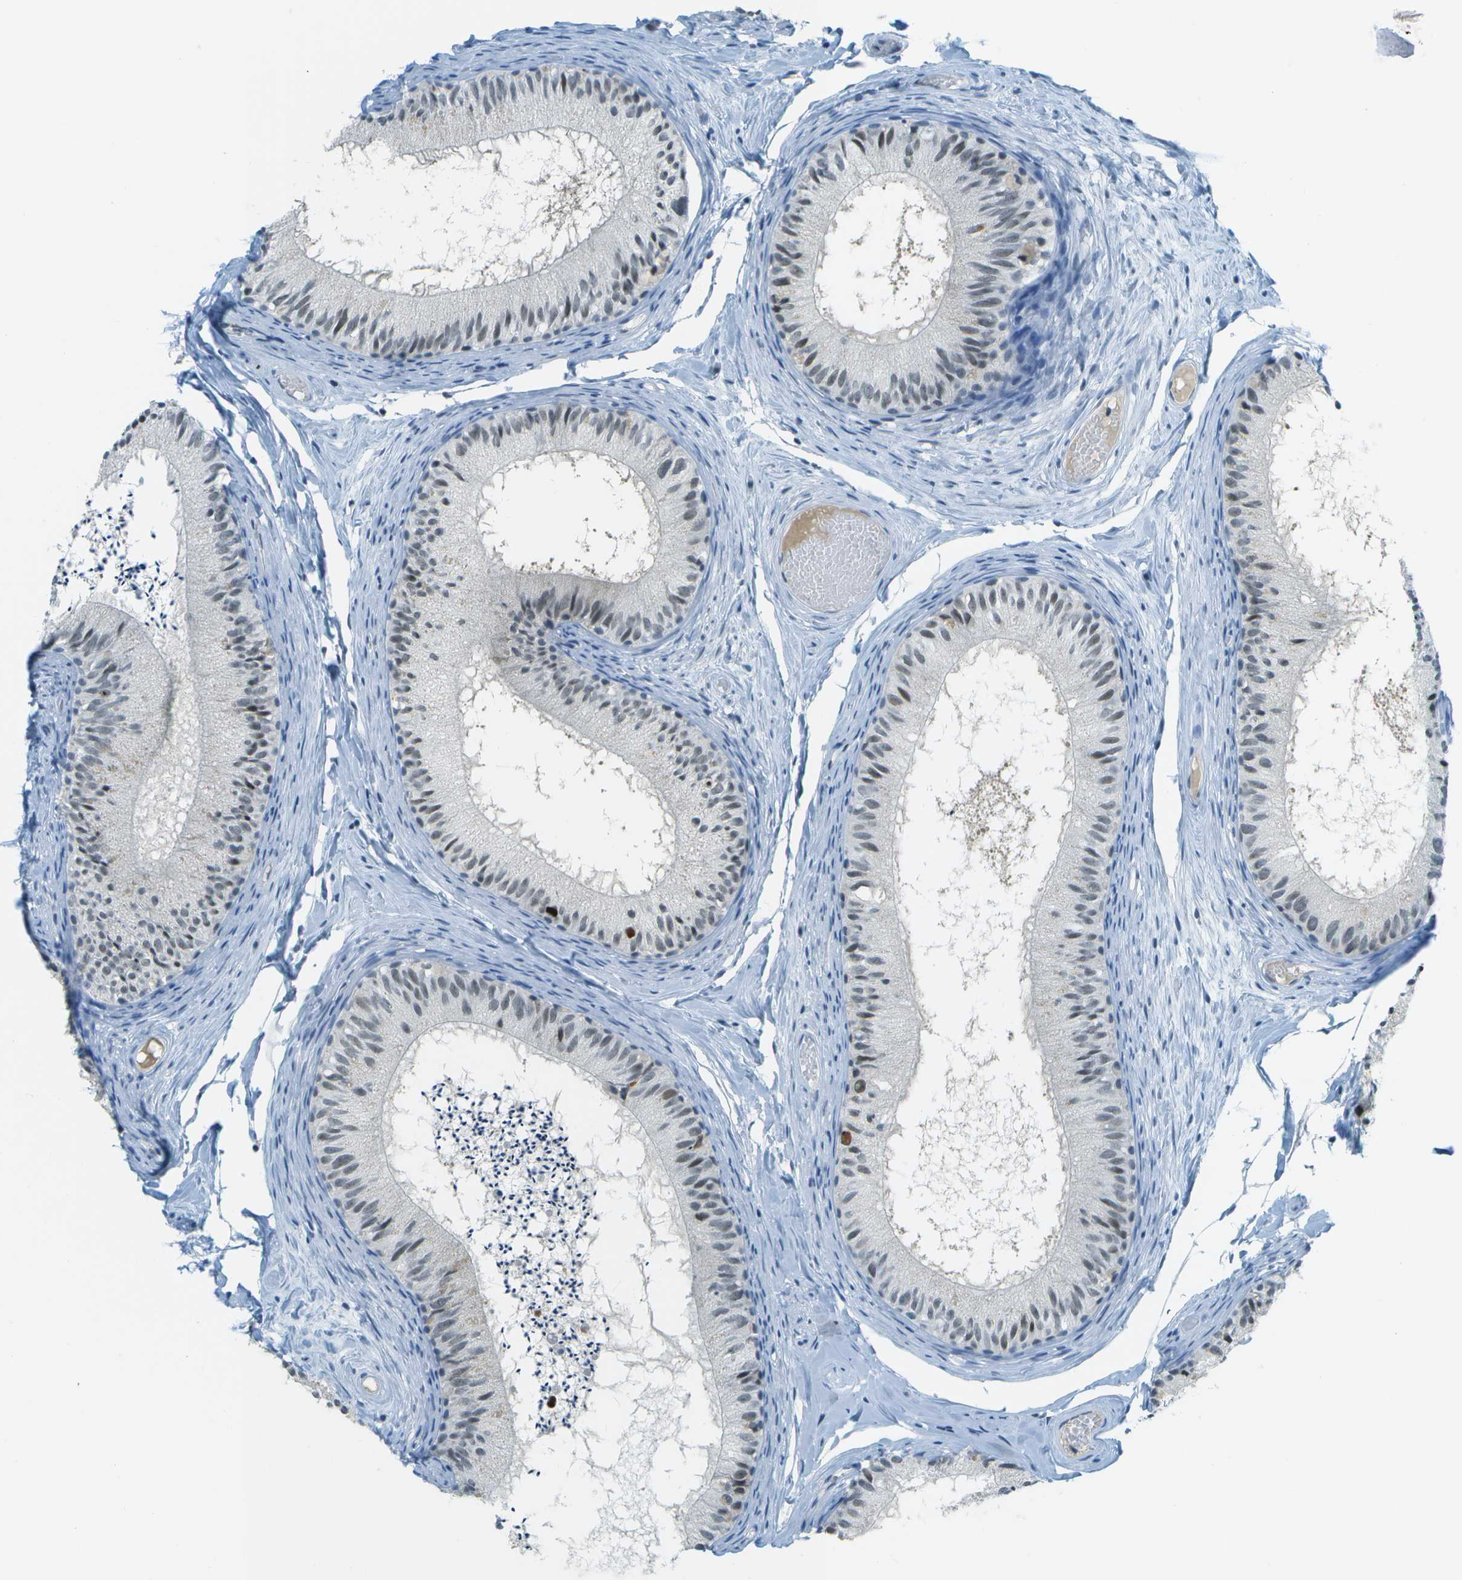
{"staining": {"intensity": "weak", "quantity": "25%-75%", "location": "nuclear"}, "tissue": "epididymis", "cell_type": "Glandular cells", "image_type": "normal", "snomed": [{"axis": "morphology", "description": "Normal tissue, NOS"}, {"axis": "topography", "description": "Epididymis"}], "caption": "An immunohistochemistry image of normal tissue is shown. Protein staining in brown labels weak nuclear positivity in epididymis within glandular cells.", "gene": "NEK11", "patient": {"sex": "male", "age": 46}}